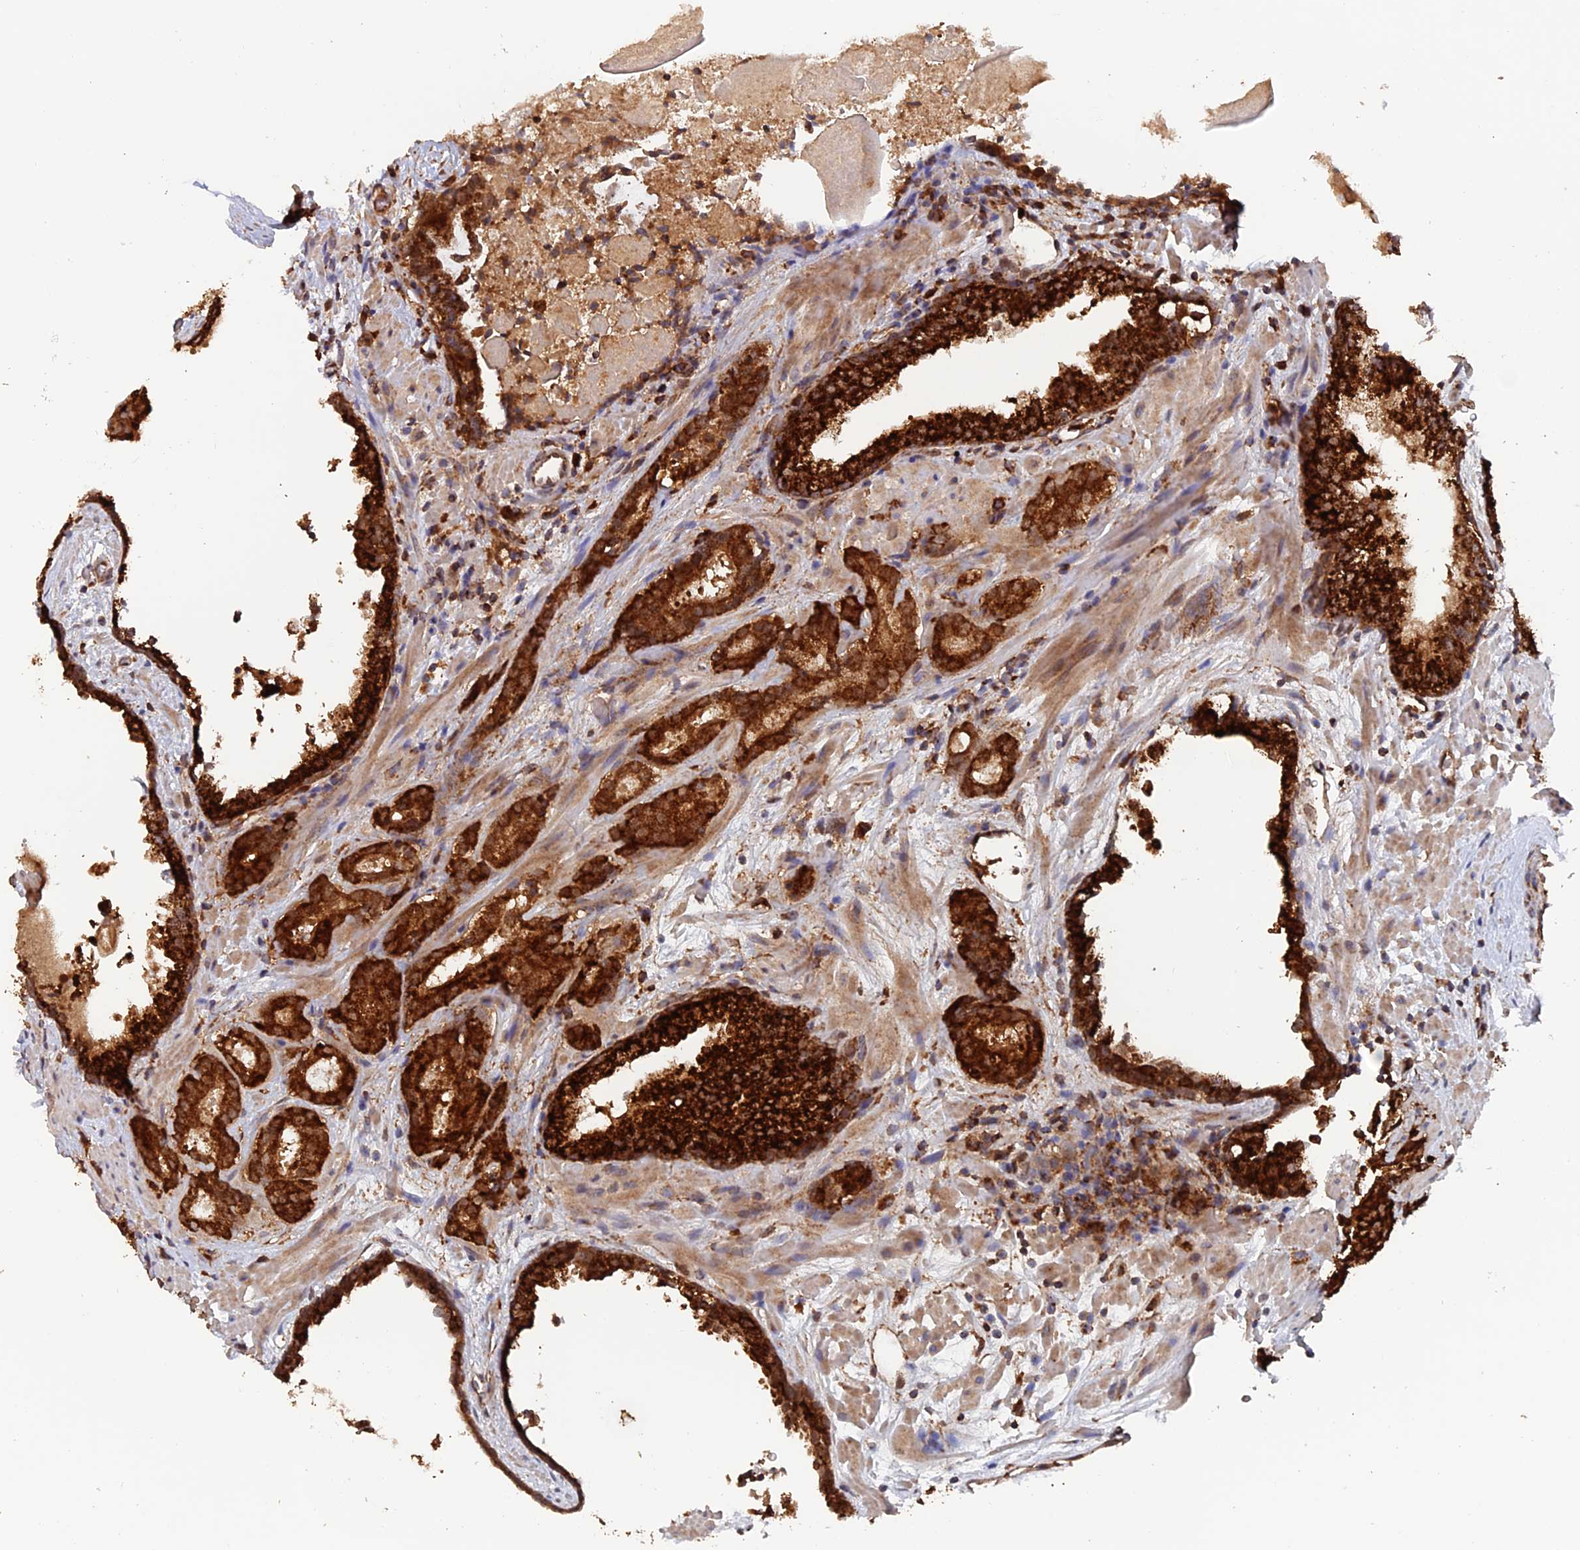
{"staining": {"intensity": "strong", "quantity": ">75%", "location": "cytoplasmic/membranous"}, "tissue": "prostate cancer", "cell_type": "Tumor cells", "image_type": "cancer", "snomed": [{"axis": "morphology", "description": "Adenocarcinoma, High grade"}, {"axis": "topography", "description": "Prostate"}], "caption": "The image reveals staining of adenocarcinoma (high-grade) (prostate), revealing strong cytoplasmic/membranous protein positivity (brown color) within tumor cells.", "gene": "DTYMK", "patient": {"sex": "male", "age": 57}}